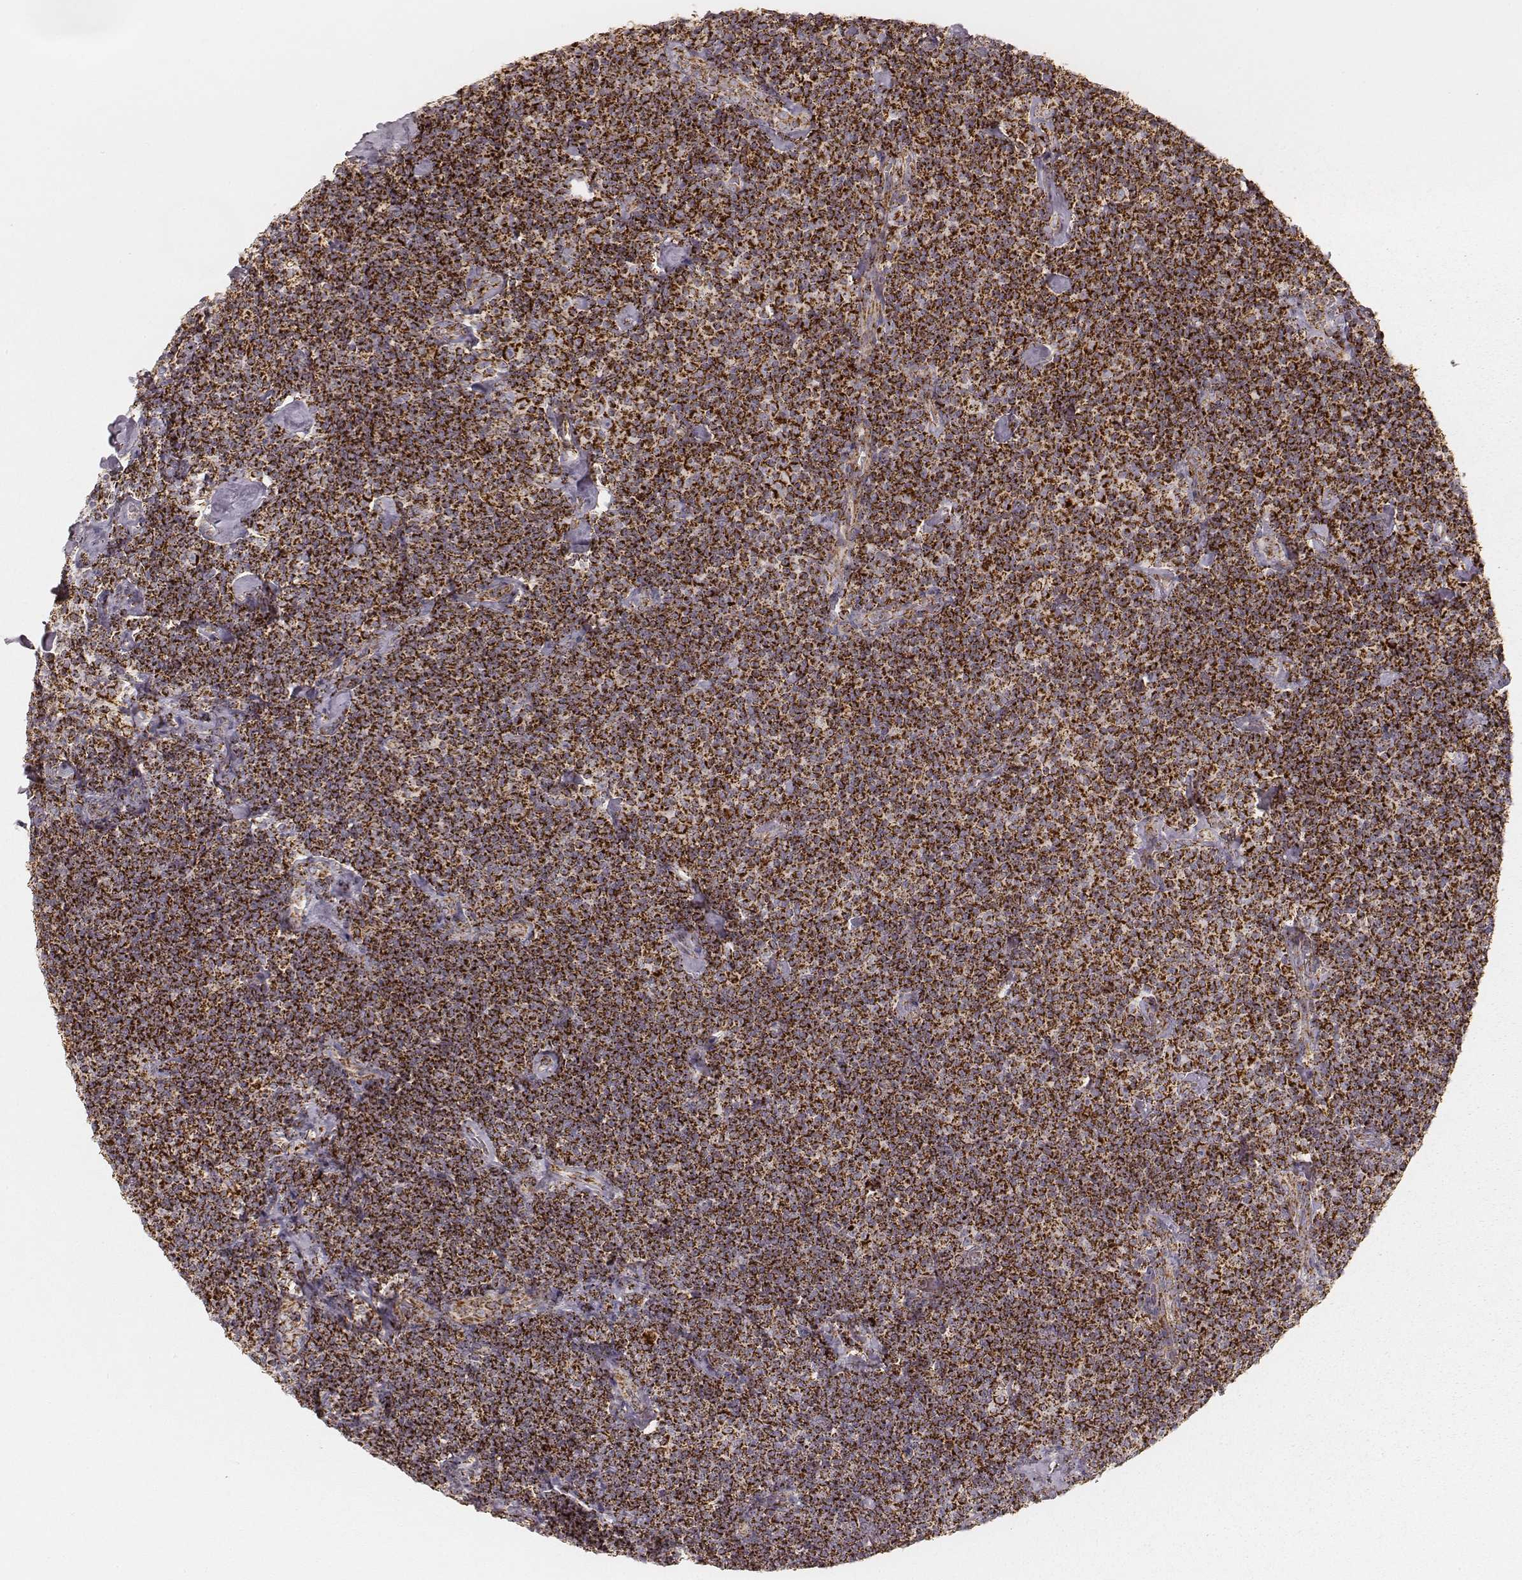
{"staining": {"intensity": "strong", "quantity": ">75%", "location": "cytoplasmic/membranous"}, "tissue": "lymphoma", "cell_type": "Tumor cells", "image_type": "cancer", "snomed": [{"axis": "morphology", "description": "Malignant lymphoma, non-Hodgkin's type, Low grade"}, {"axis": "topography", "description": "Lymph node"}], "caption": "Lymphoma was stained to show a protein in brown. There is high levels of strong cytoplasmic/membranous staining in approximately >75% of tumor cells. (Brightfield microscopy of DAB IHC at high magnification).", "gene": "CS", "patient": {"sex": "male", "age": 81}}